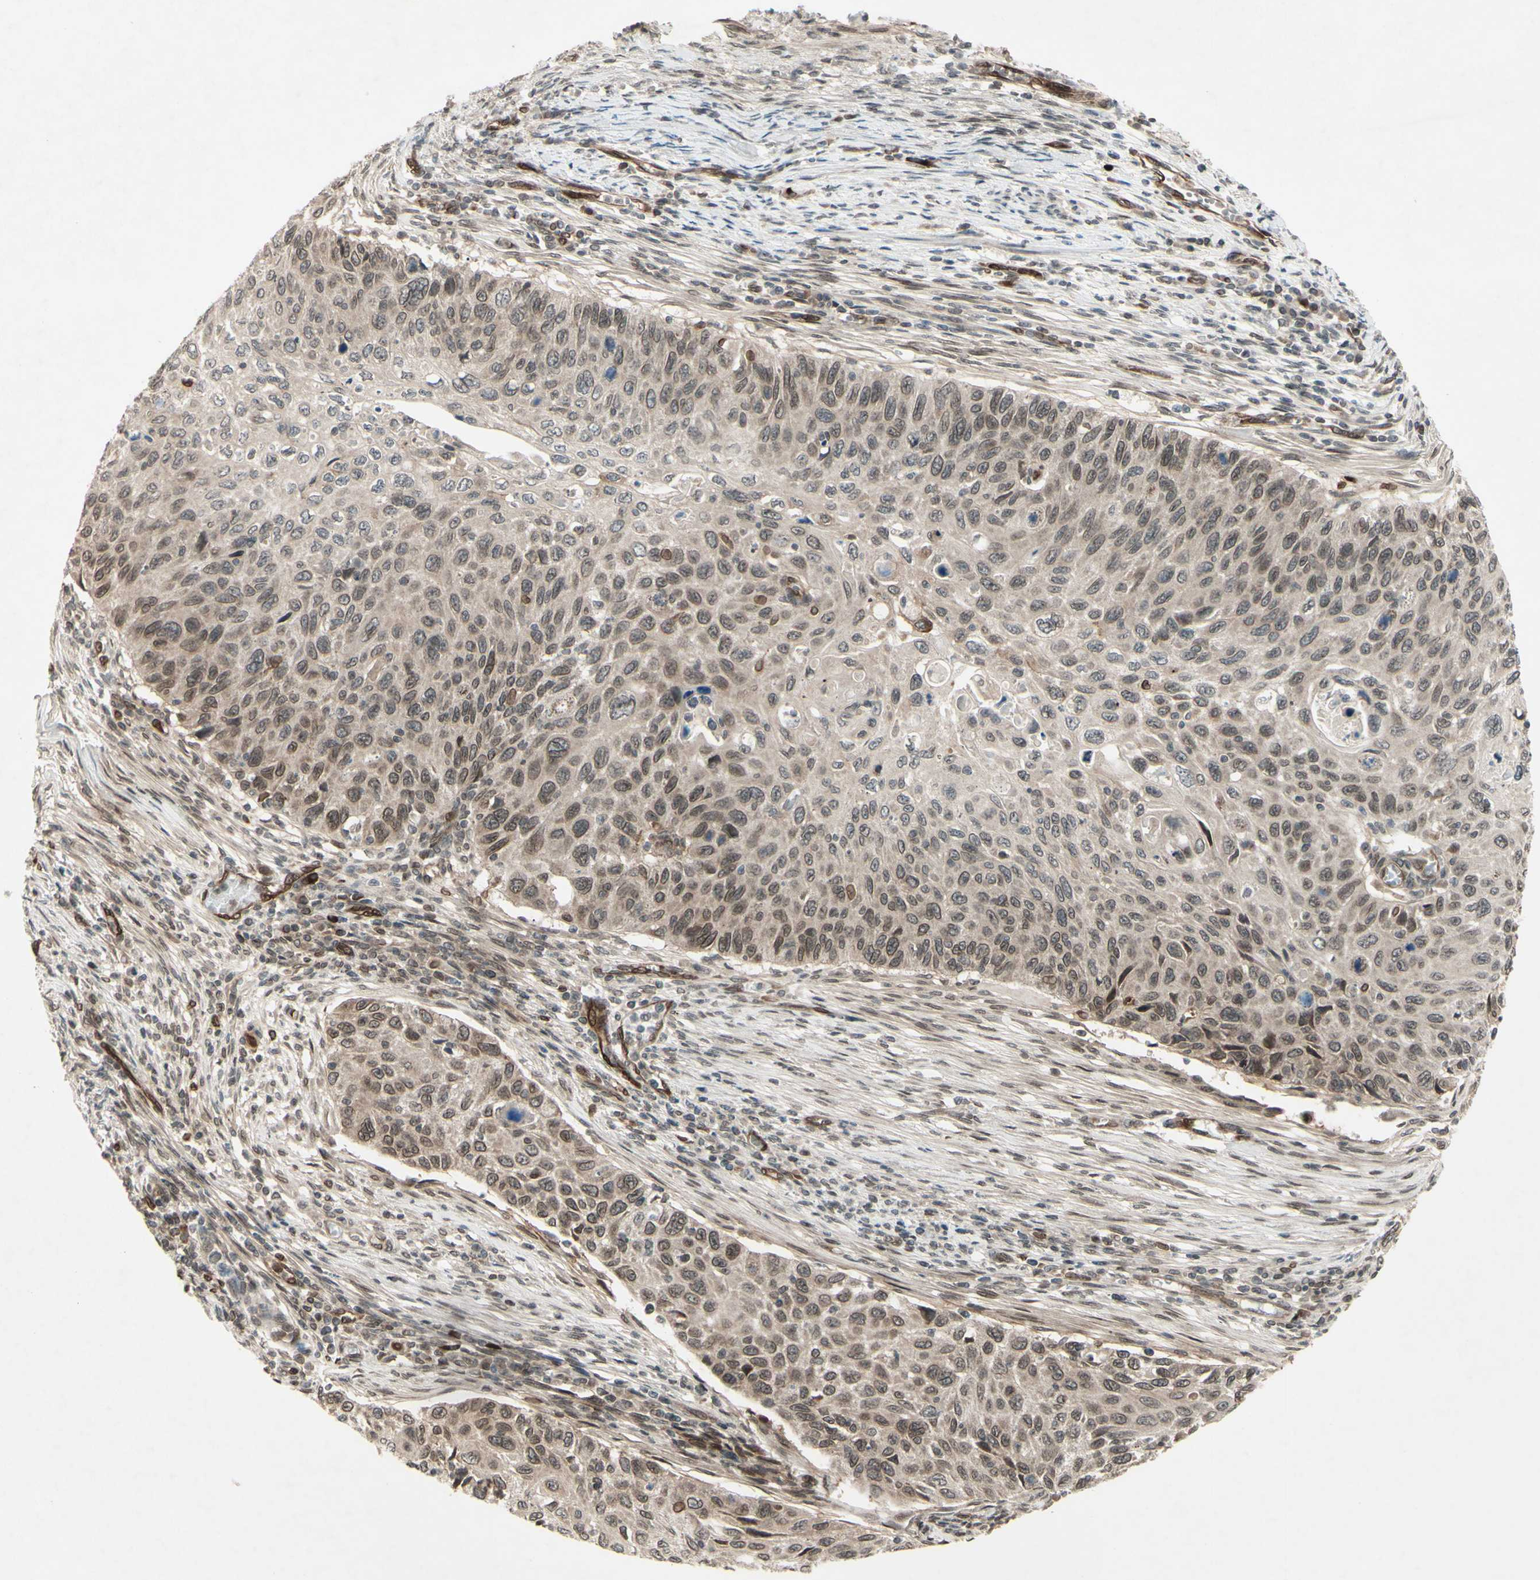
{"staining": {"intensity": "weak", "quantity": ">75%", "location": "cytoplasmic/membranous,nuclear"}, "tissue": "cervical cancer", "cell_type": "Tumor cells", "image_type": "cancer", "snomed": [{"axis": "morphology", "description": "Squamous cell carcinoma, NOS"}, {"axis": "topography", "description": "Cervix"}], "caption": "The histopathology image displays a brown stain indicating the presence of a protein in the cytoplasmic/membranous and nuclear of tumor cells in cervical cancer (squamous cell carcinoma). The staining was performed using DAB (3,3'-diaminobenzidine) to visualize the protein expression in brown, while the nuclei were stained in blue with hematoxylin (Magnification: 20x).", "gene": "MLF2", "patient": {"sex": "female", "age": 70}}